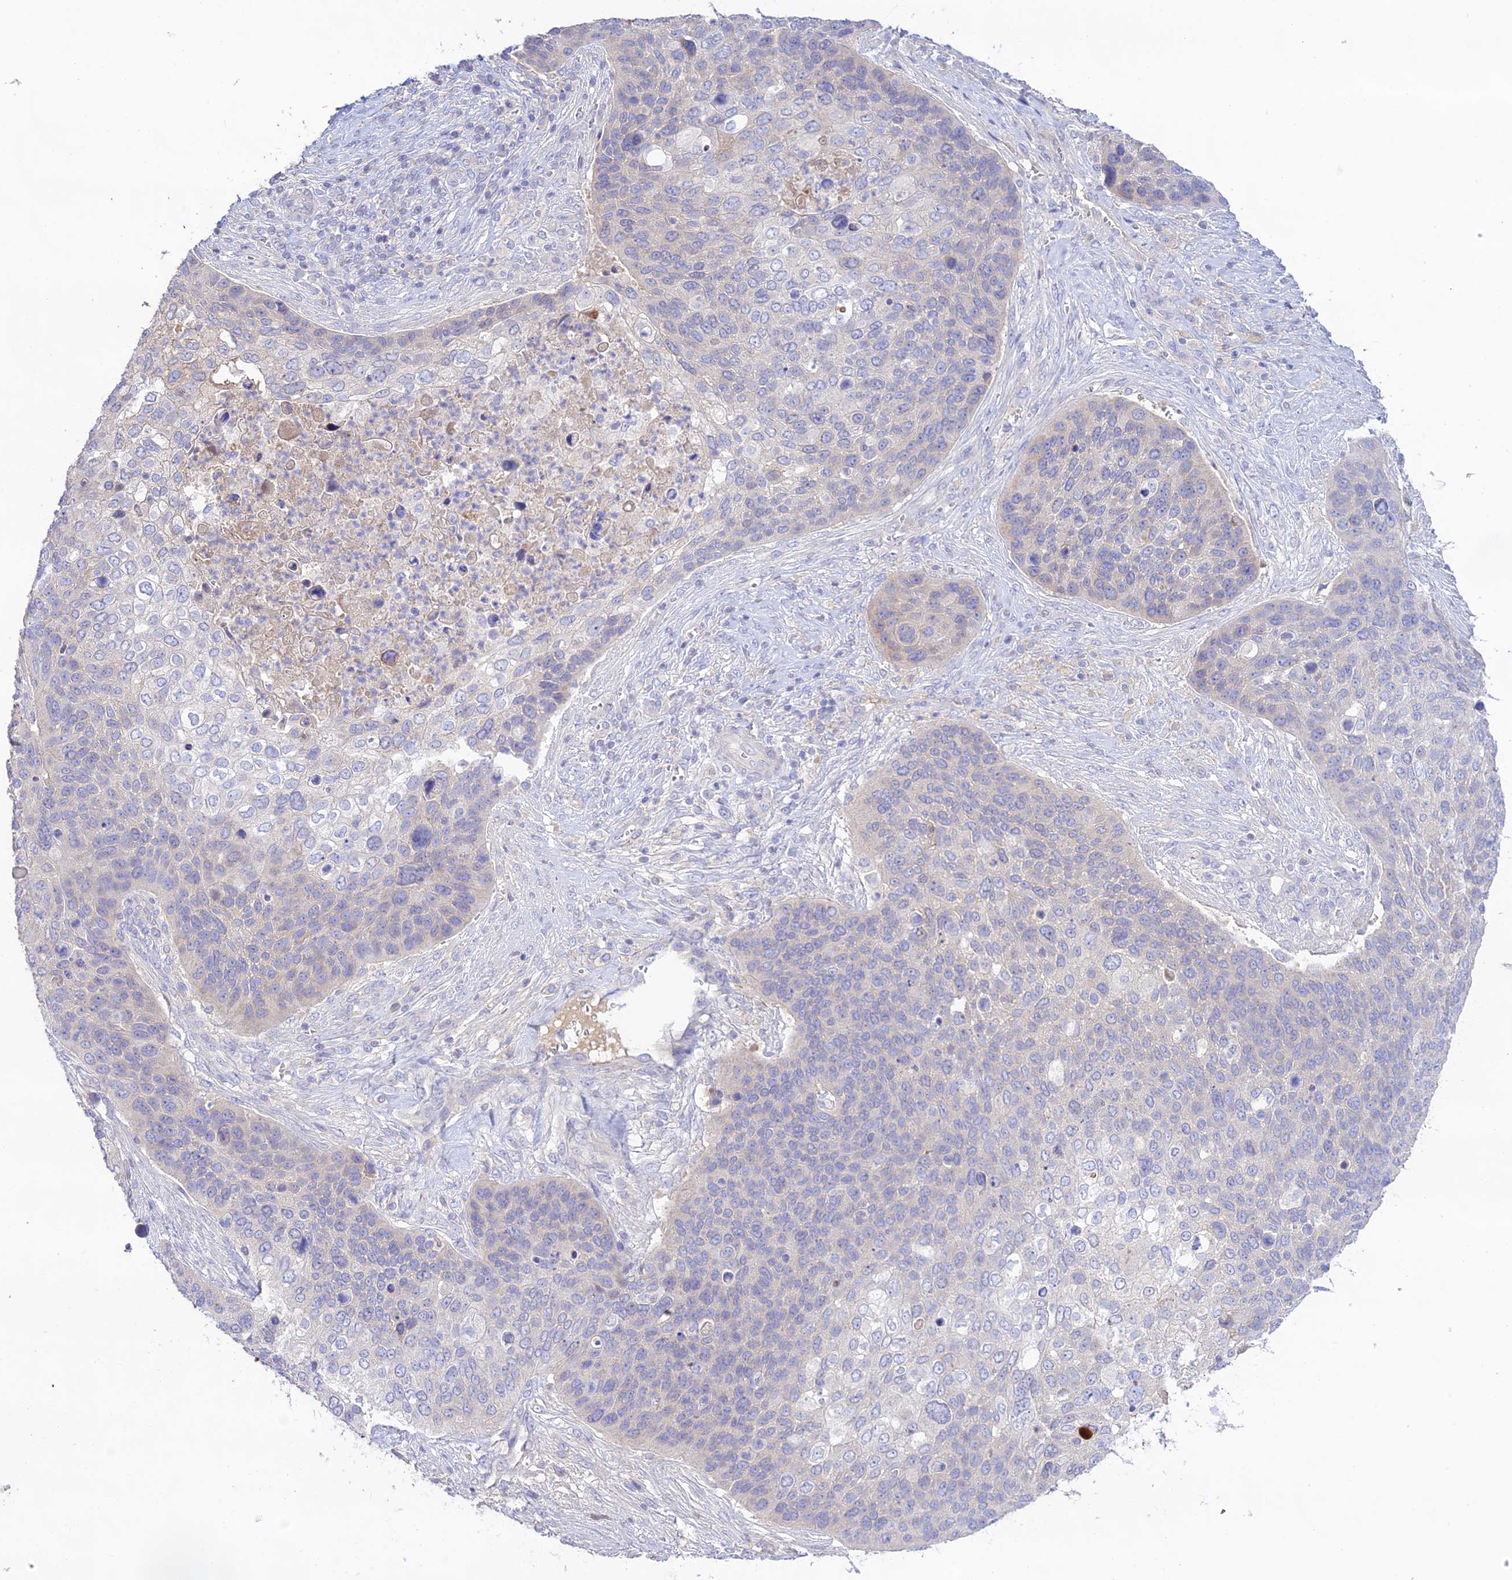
{"staining": {"intensity": "negative", "quantity": "none", "location": "none"}, "tissue": "skin cancer", "cell_type": "Tumor cells", "image_type": "cancer", "snomed": [{"axis": "morphology", "description": "Basal cell carcinoma"}, {"axis": "topography", "description": "Skin"}], "caption": "Tumor cells are negative for brown protein staining in skin cancer (basal cell carcinoma).", "gene": "NLRP9", "patient": {"sex": "female", "age": 74}}